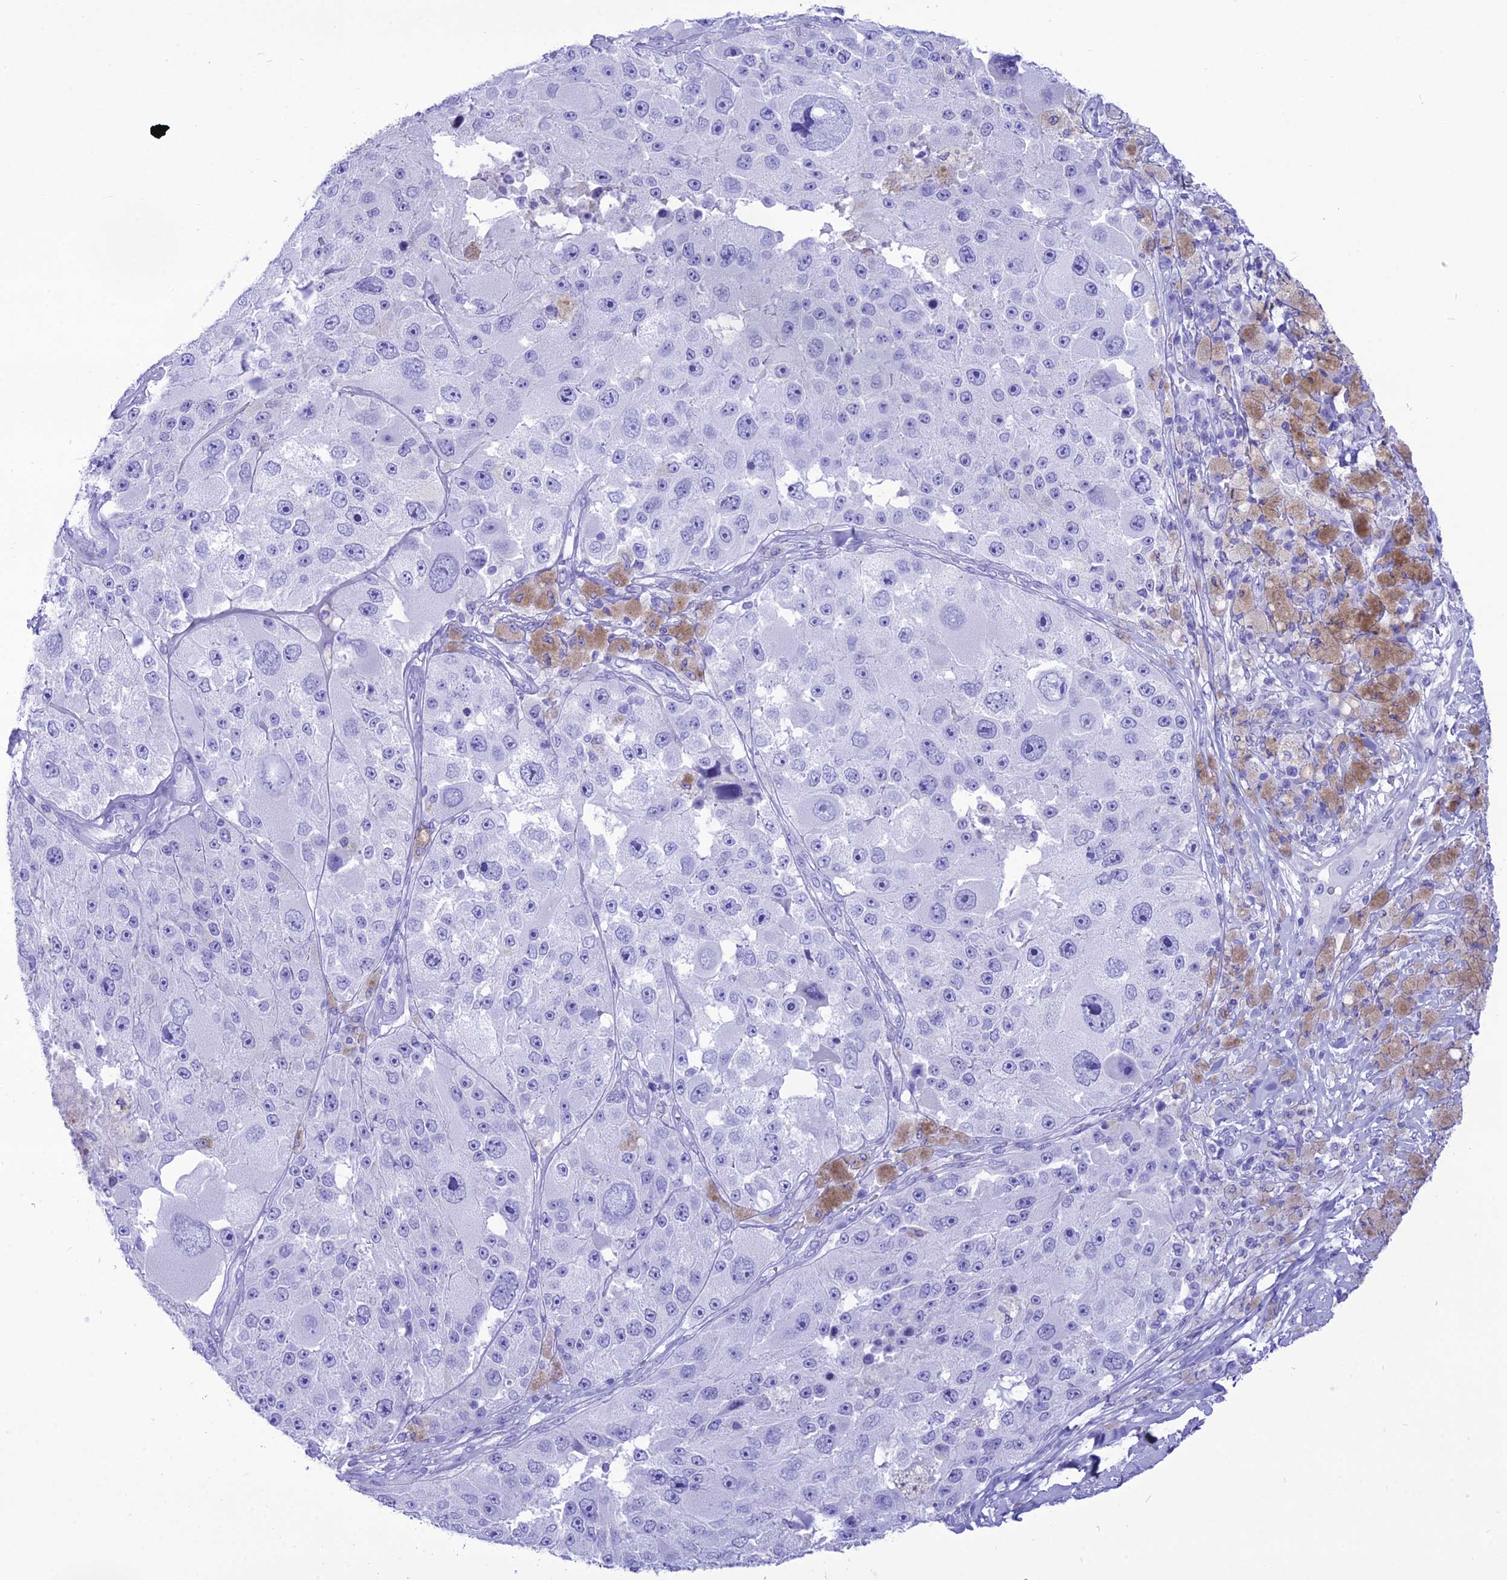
{"staining": {"intensity": "negative", "quantity": "none", "location": "none"}, "tissue": "melanoma", "cell_type": "Tumor cells", "image_type": "cancer", "snomed": [{"axis": "morphology", "description": "Malignant melanoma, Metastatic site"}, {"axis": "topography", "description": "Lymph node"}], "caption": "A high-resolution photomicrograph shows immunohistochemistry (IHC) staining of malignant melanoma (metastatic site), which exhibits no significant expression in tumor cells.", "gene": "PNMA5", "patient": {"sex": "male", "age": 62}}